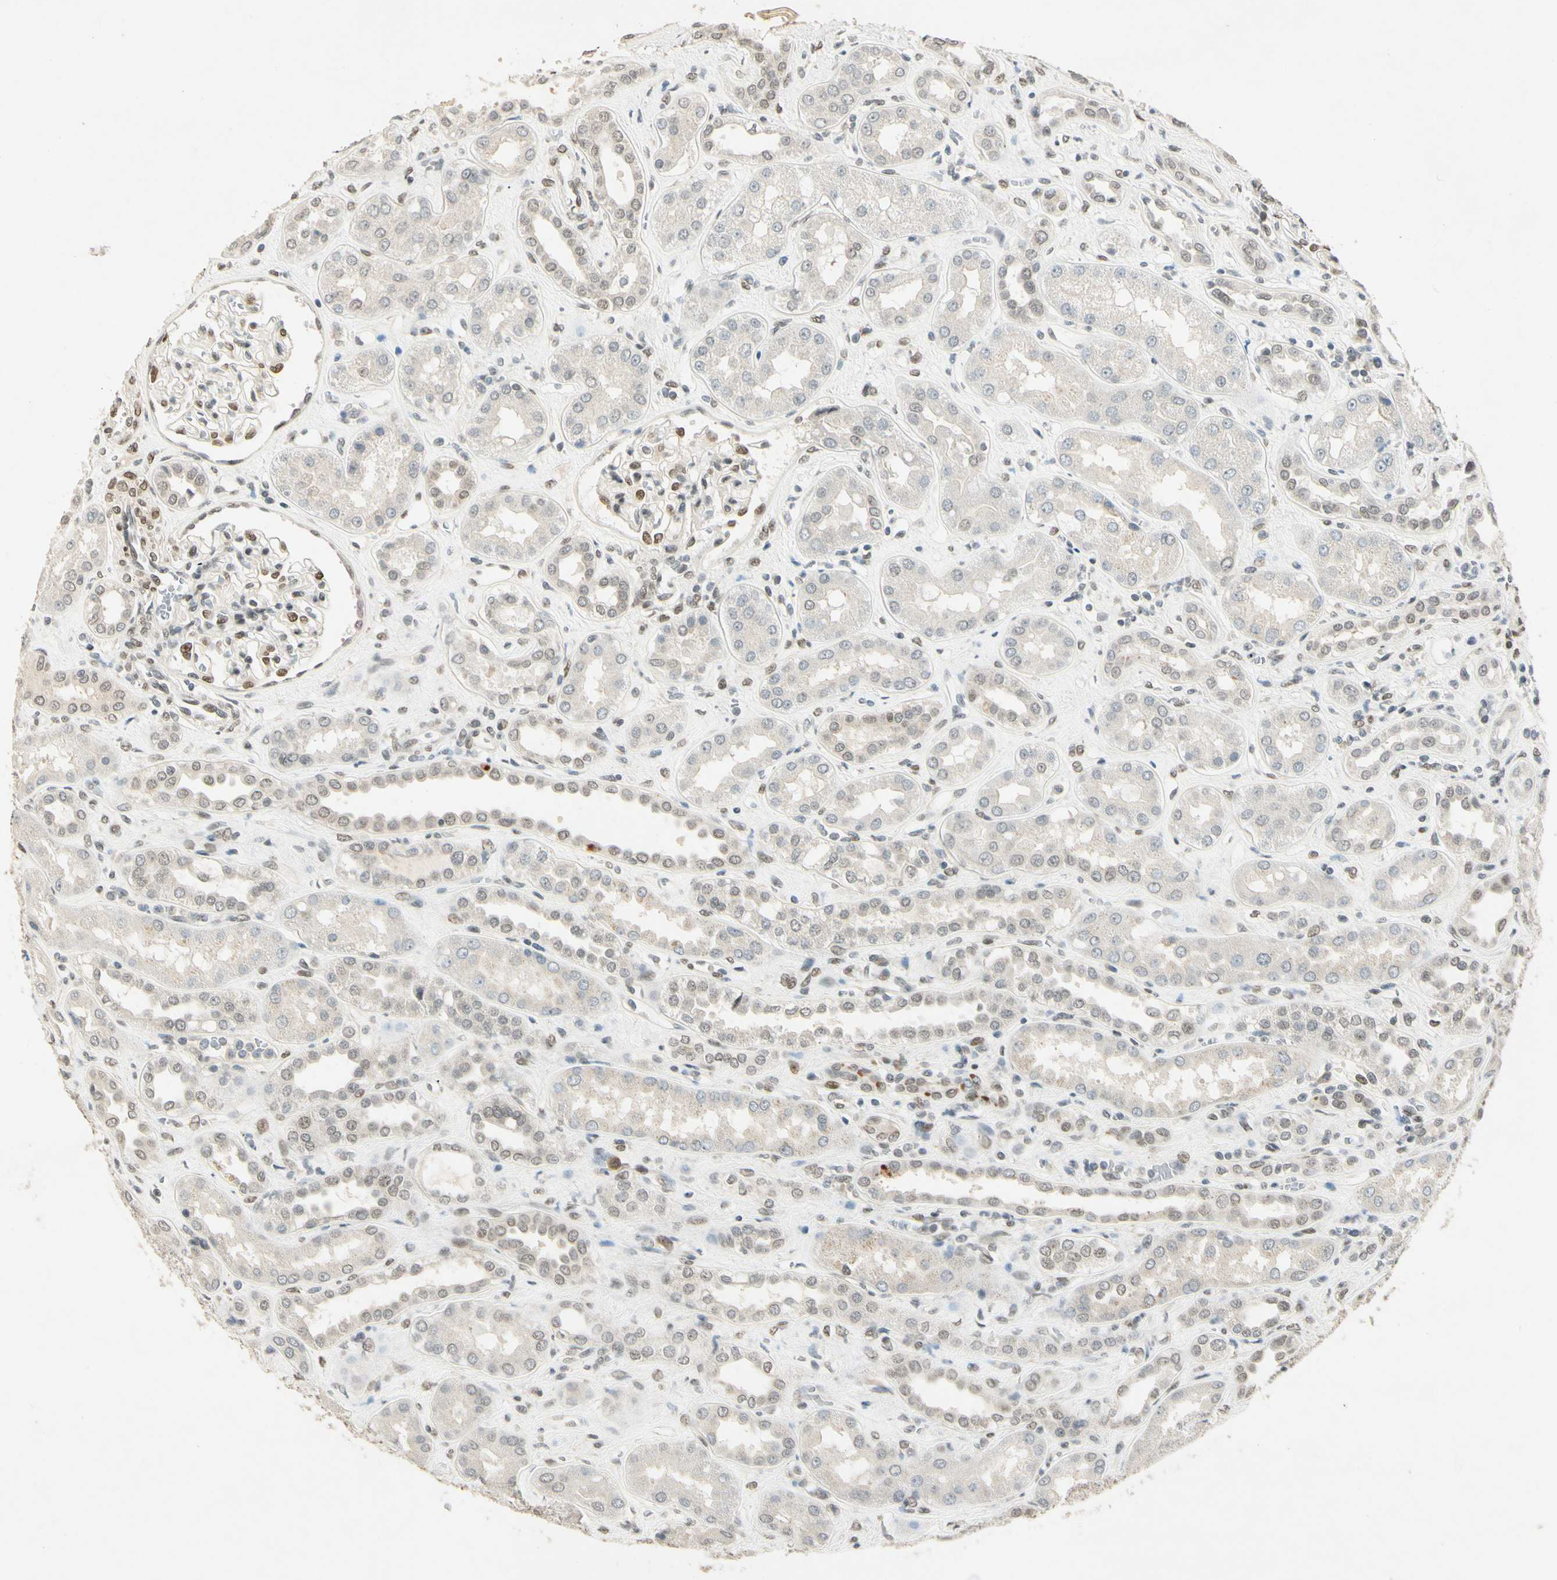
{"staining": {"intensity": "moderate", "quantity": "<25%", "location": "nuclear"}, "tissue": "kidney", "cell_type": "Cells in glomeruli", "image_type": "normal", "snomed": [{"axis": "morphology", "description": "Normal tissue, NOS"}, {"axis": "topography", "description": "Kidney"}], "caption": "This image displays unremarkable kidney stained with immunohistochemistry (IHC) to label a protein in brown. The nuclear of cells in glomeruli show moderate positivity for the protein. Nuclei are counter-stained blue.", "gene": "ZBTB4", "patient": {"sex": "male", "age": 59}}